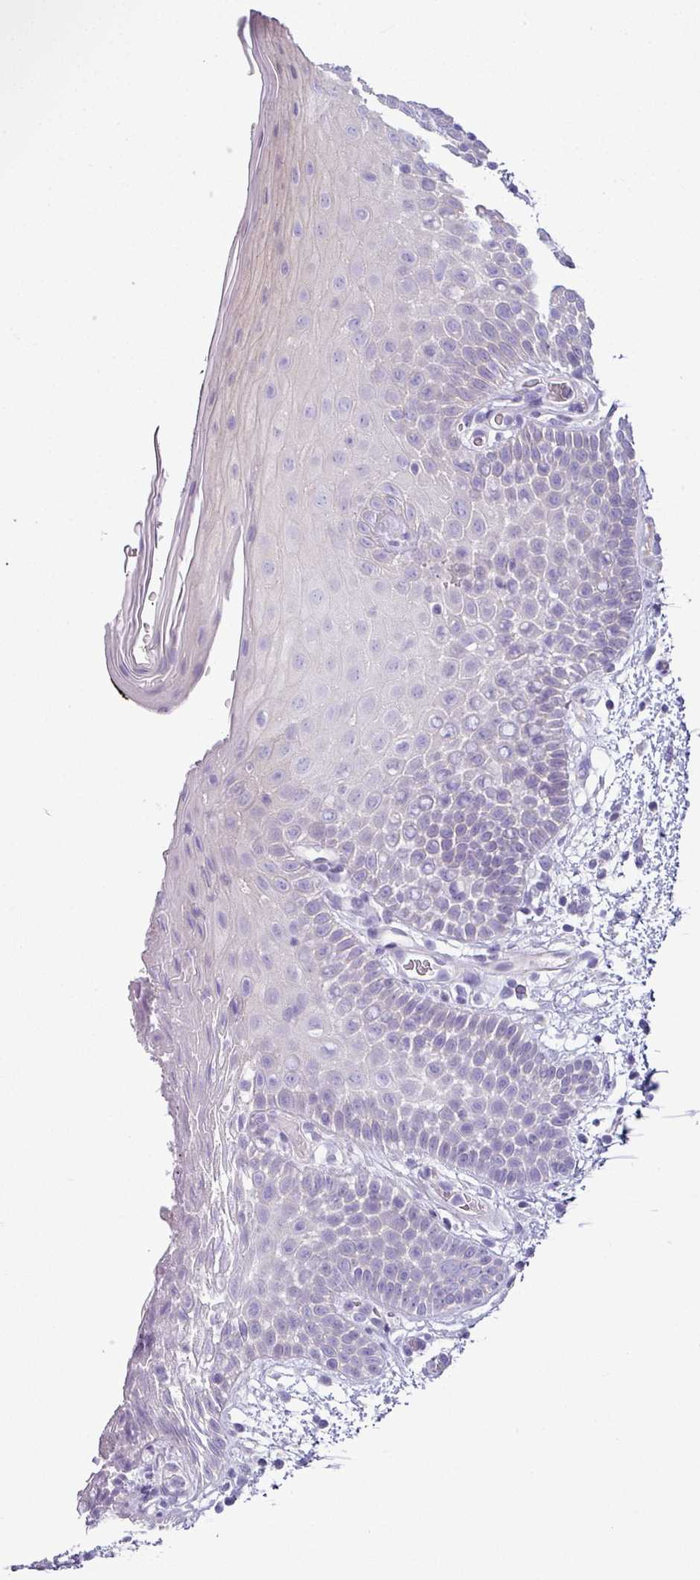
{"staining": {"intensity": "negative", "quantity": "none", "location": "none"}, "tissue": "oral mucosa", "cell_type": "Squamous epithelial cells", "image_type": "normal", "snomed": [{"axis": "morphology", "description": "Normal tissue, NOS"}, {"axis": "morphology", "description": "Squamous cell carcinoma, NOS"}, {"axis": "topography", "description": "Oral tissue"}, {"axis": "topography", "description": "Tounge, NOS"}, {"axis": "topography", "description": "Head-Neck"}], "caption": "Oral mucosa was stained to show a protein in brown. There is no significant expression in squamous epithelial cells. (Immunohistochemistry, brightfield microscopy, high magnification).", "gene": "PALS2", "patient": {"sex": "male", "age": 76}}